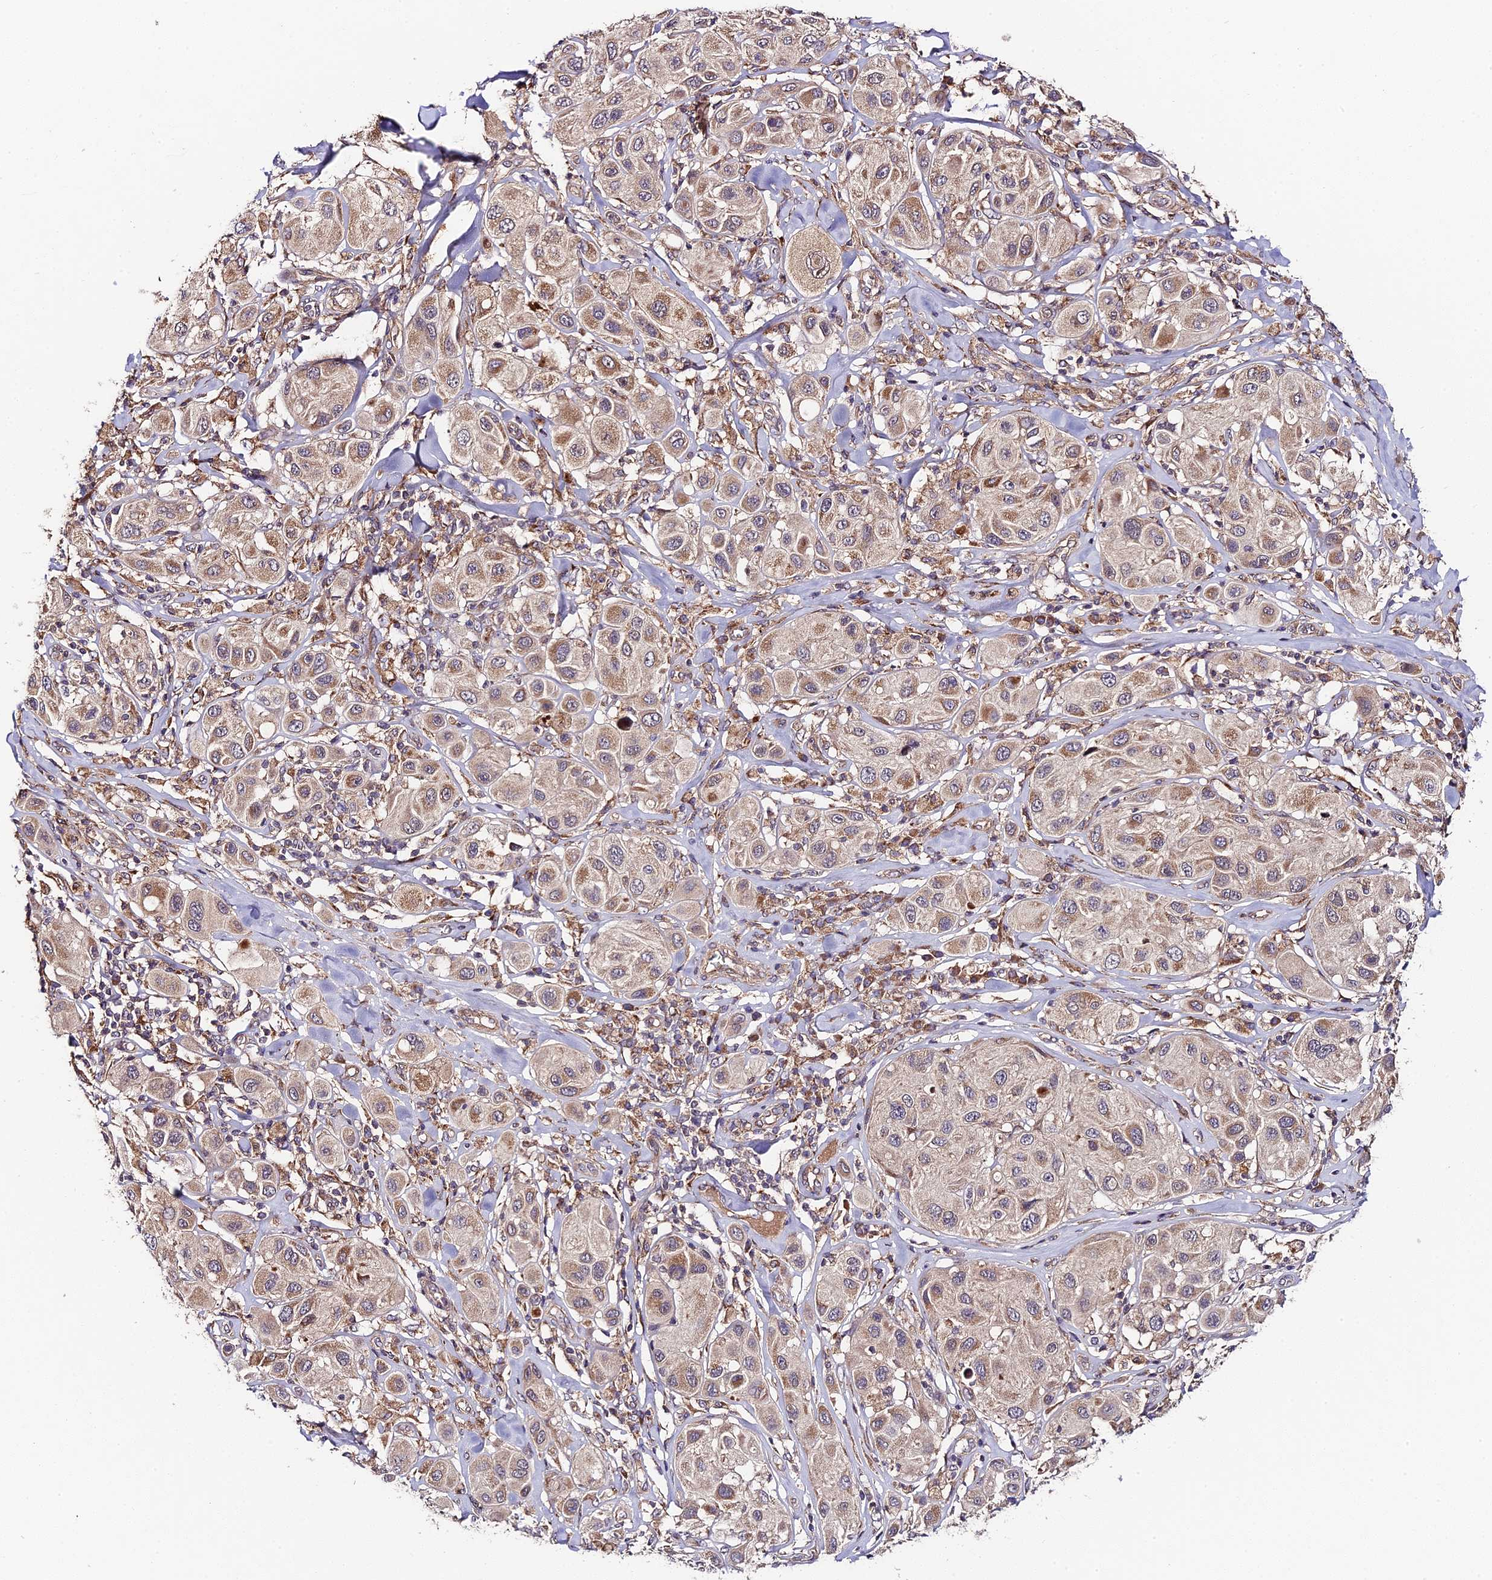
{"staining": {"intensity": "moderate", "quantity": "25%-75%", "location": "cytoplasmic/membranous"}, "tissue": "melanoma", "cell_type": "Tumor cells", "image_type": "cancer", "snomed": [{"axis": "morphology", "description": "Malignant melanoma, Metastatic site"}, {"axis": "topography", "description": "Skin"}], "caption": "Moderate cytoplasmic/membranous protein positivity is identified in approximately 25%-75% of tumor cells in malignant melanoma (metastatic site).", "gene": "C3orf20", "patient": {"sex": "male", "age": 41}}